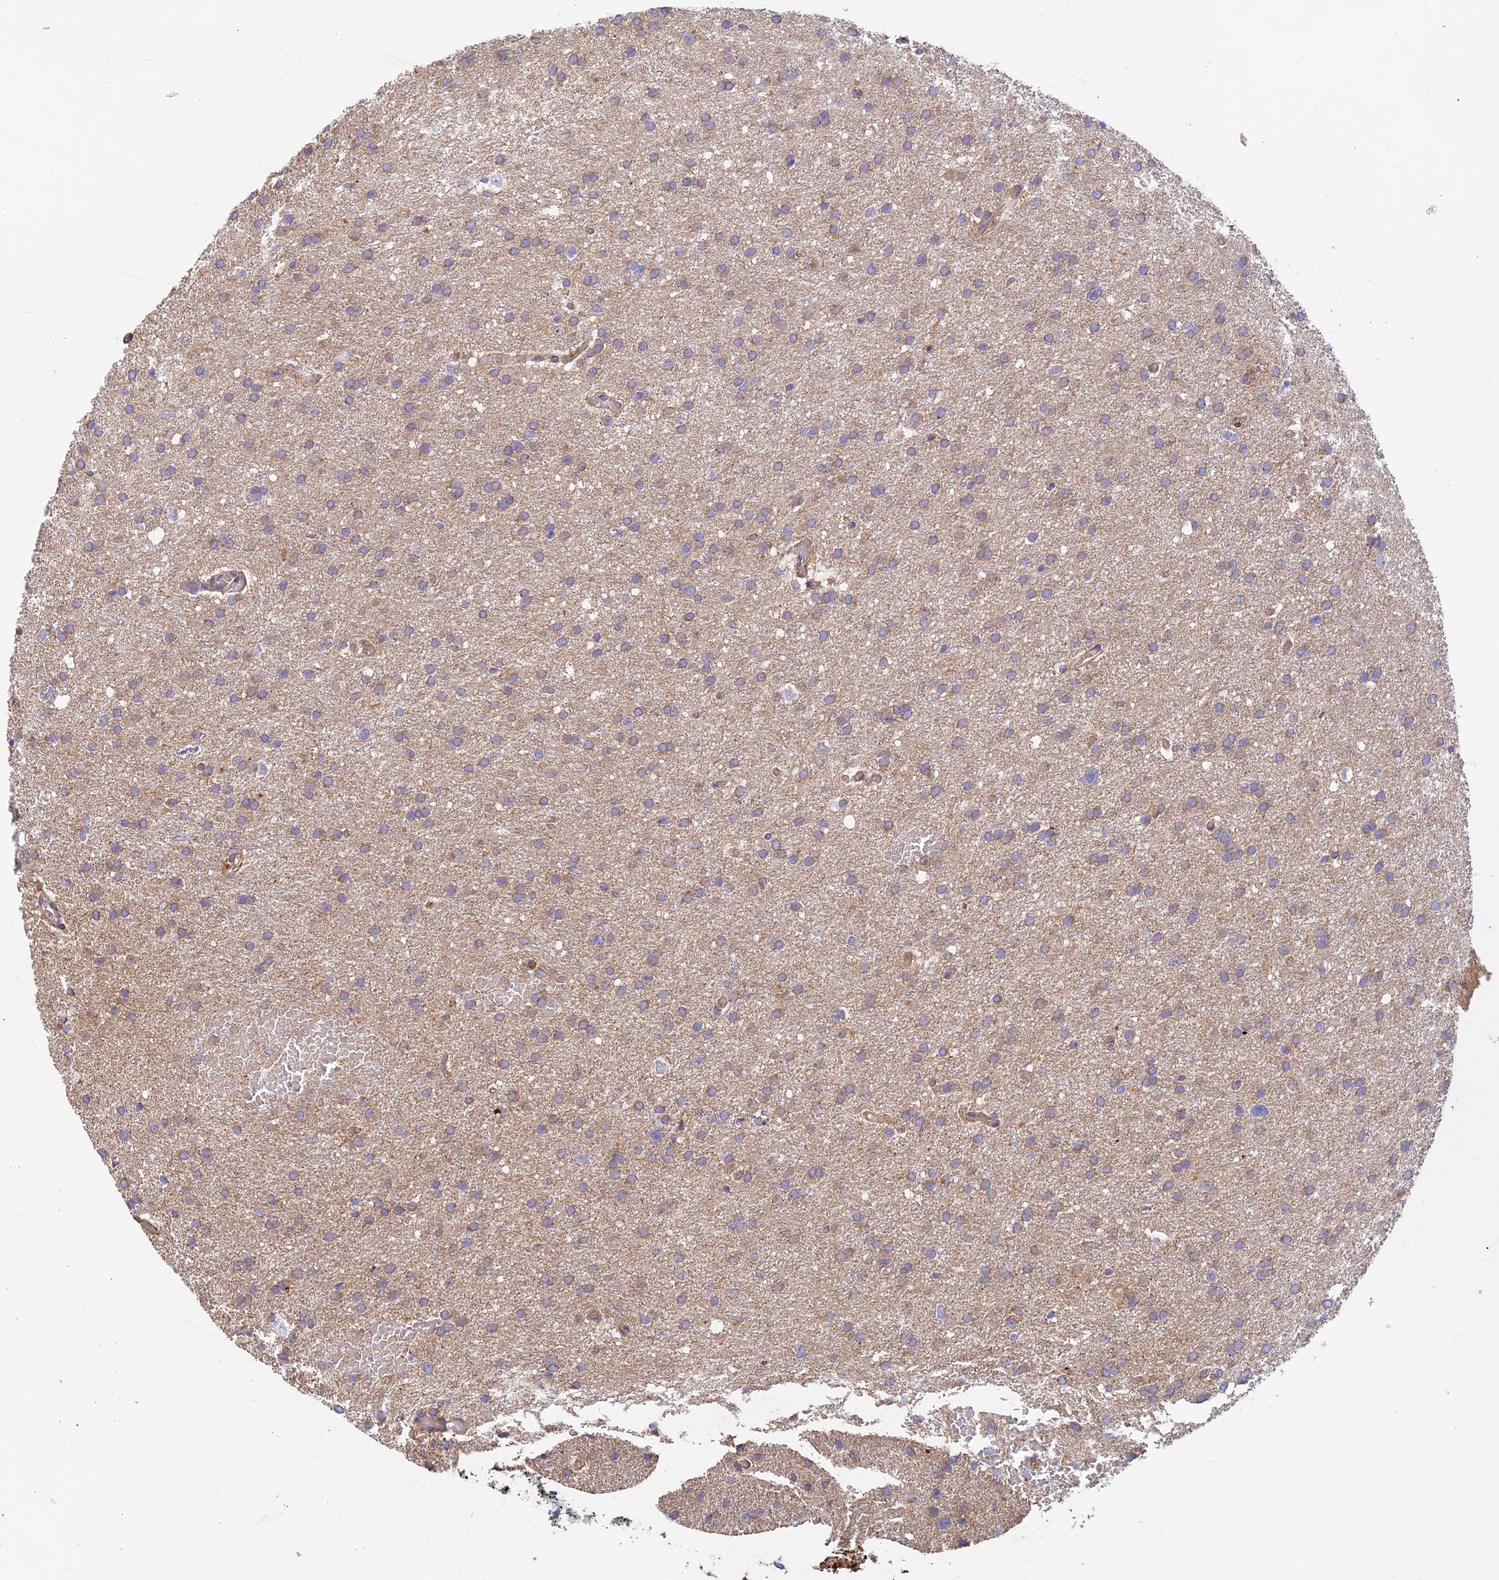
{"staining": {"intensity": "weak", "quantity": ">75%", "location": "cytoplasmic/membranous"}, "tissue": "glioma", "cell_type": "Tumor cells", "image_type": "cancer", "snomed": [{"axis": "morphology", "description": "Glioma, malignant, High grade"}, {"axis": "topography", "description": "Cerebral cortex"}], "caption": "There is low levels of weak cytoplasmic/membranous staining in tumor cells of glioma, as demonstrated by immunohistochemical staining (brown color).", "gene": "MYO9A", "patient": {"sex": "female", "age": 36}}